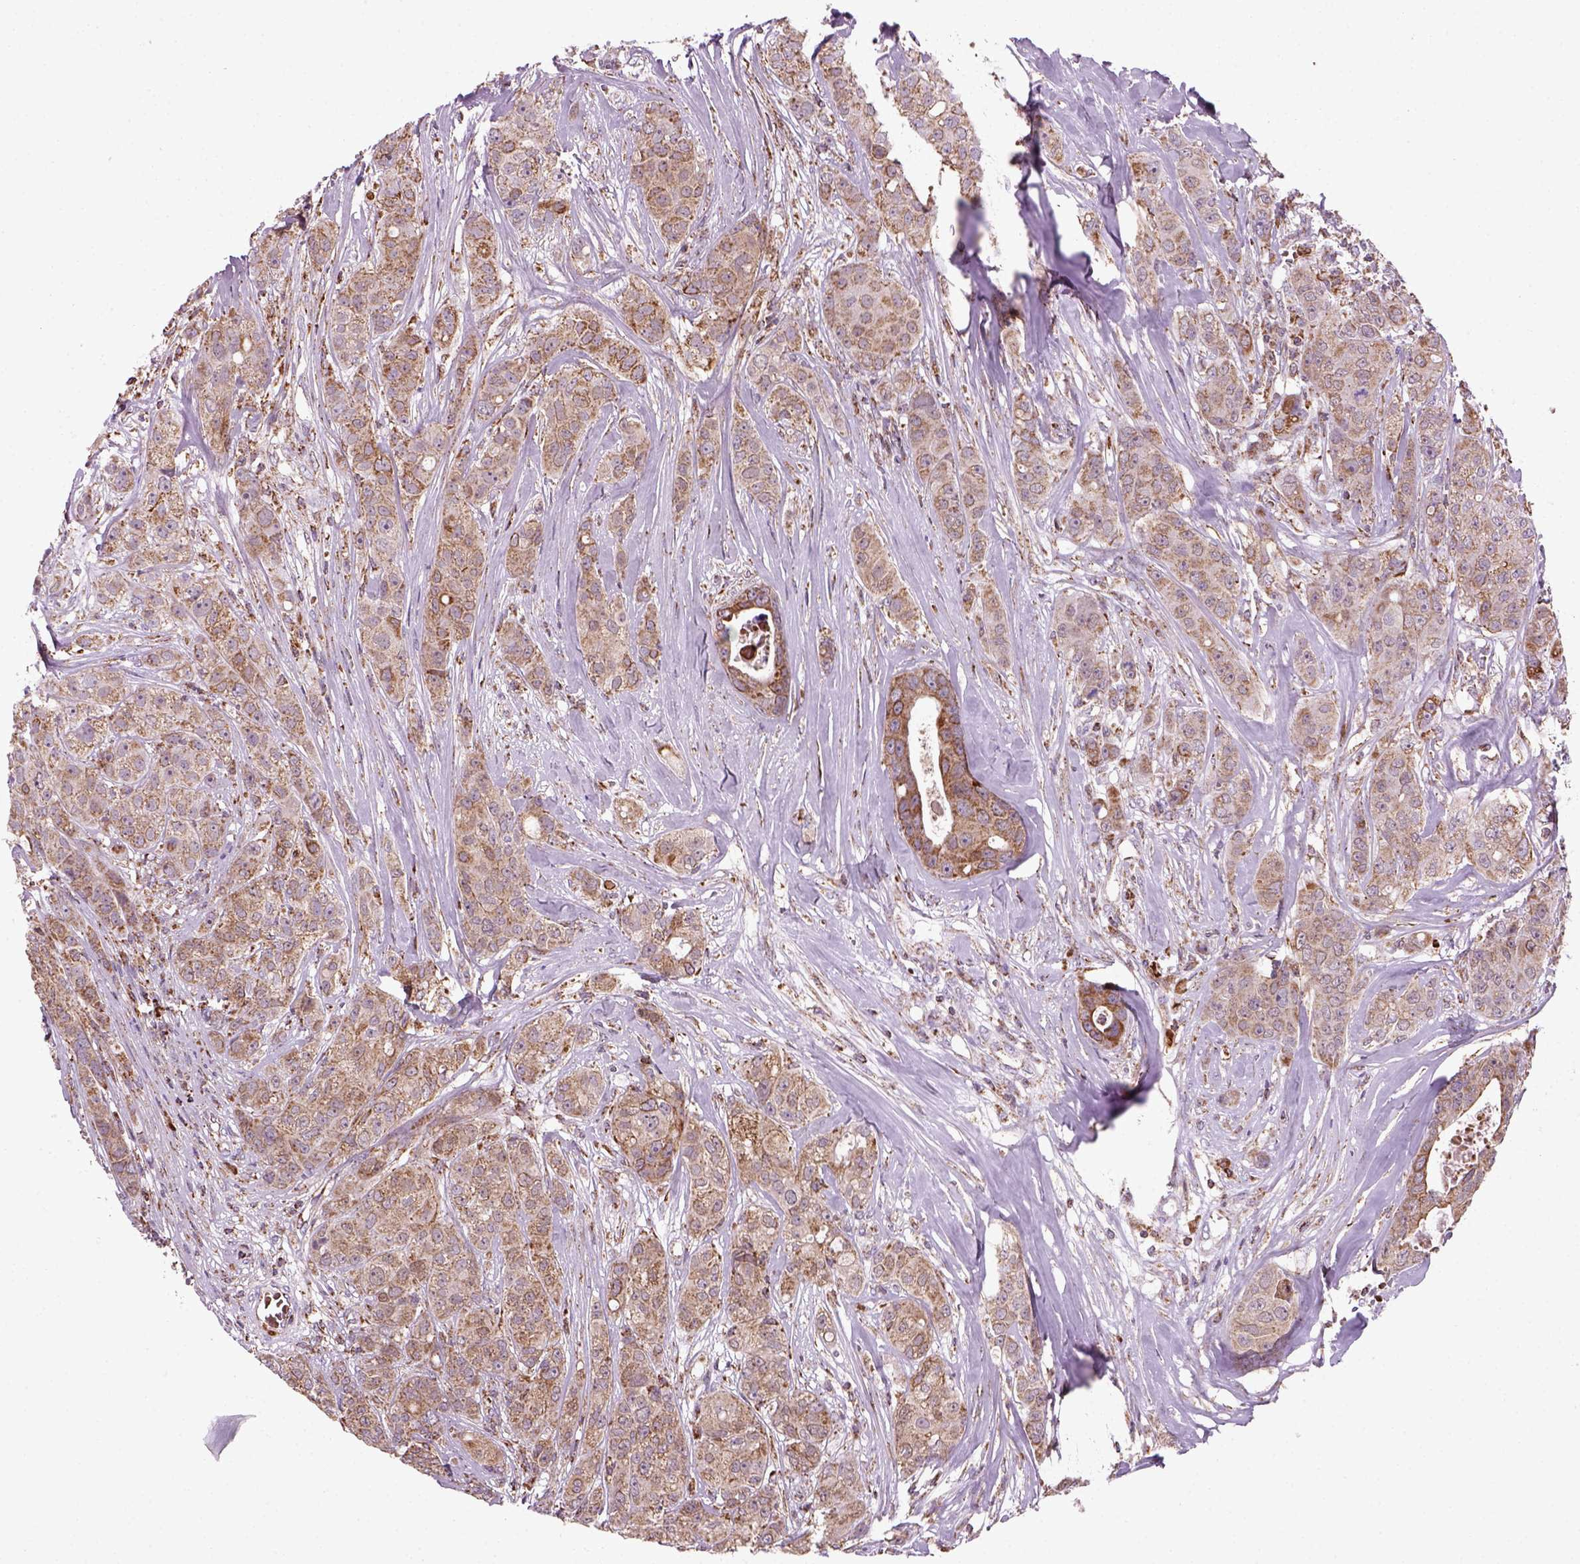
{"staining": {"intensity": "moderate", "quantity": "<25%", "location": "cytoplasmic/membranous"}, "tissue": "breast cancer", "cell_type": "Tumor cells", "image_type": "cancer", "snomed": [{"axis": "morphology", "description": "Duct carcinoma"}, {"axis": "topography", "description": "Breast"}], "caption": "Human breast cancer stained for a protein (brown) displays moderate cytoplasmic/membranous positive expression in about <25% of tumor cells.", "gene": "NUDT16L1", "patient": {"sex": "female", "age": 43}}